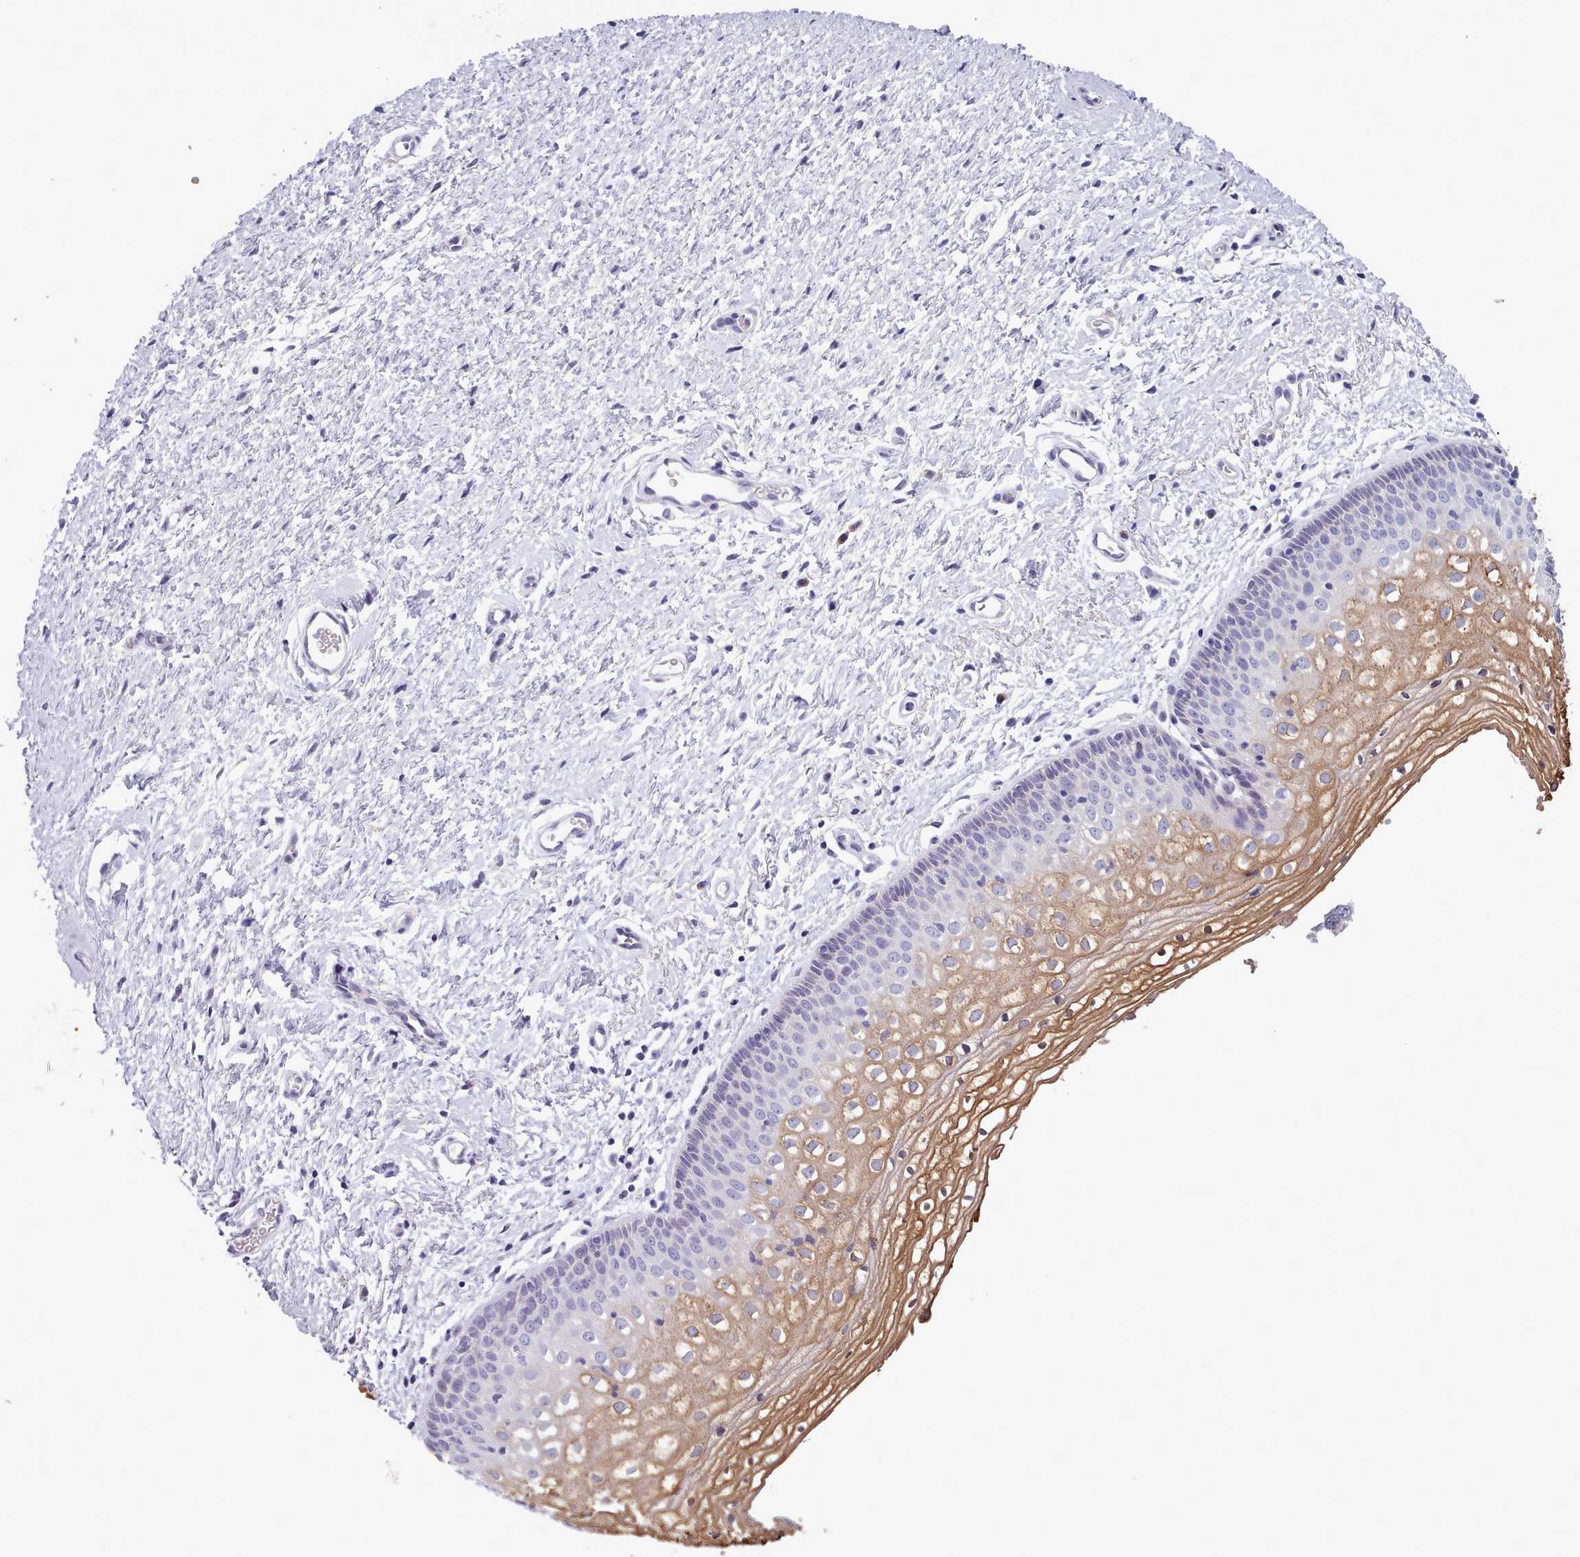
{"staining": {"intensity": "moderate", "quantity": "<25%", "location": "cytoplasmic/membranous"}, "tissue": "vagina", "cell_type": "Squamous epithelial cells", "image_type": "normal", "snomed": [{"axis": "morphology", "description": "Normal tissue, NOS"}, {"axis": "topography", "description": "Vagina"}], "caption": "Vagina stained with IHC reveals moderate cytoplasmic/membranous positivity in about <25% of squamous epithelial cells.", "gene": "MYRFL", "patient": {"sex": "female", "age": 60}}